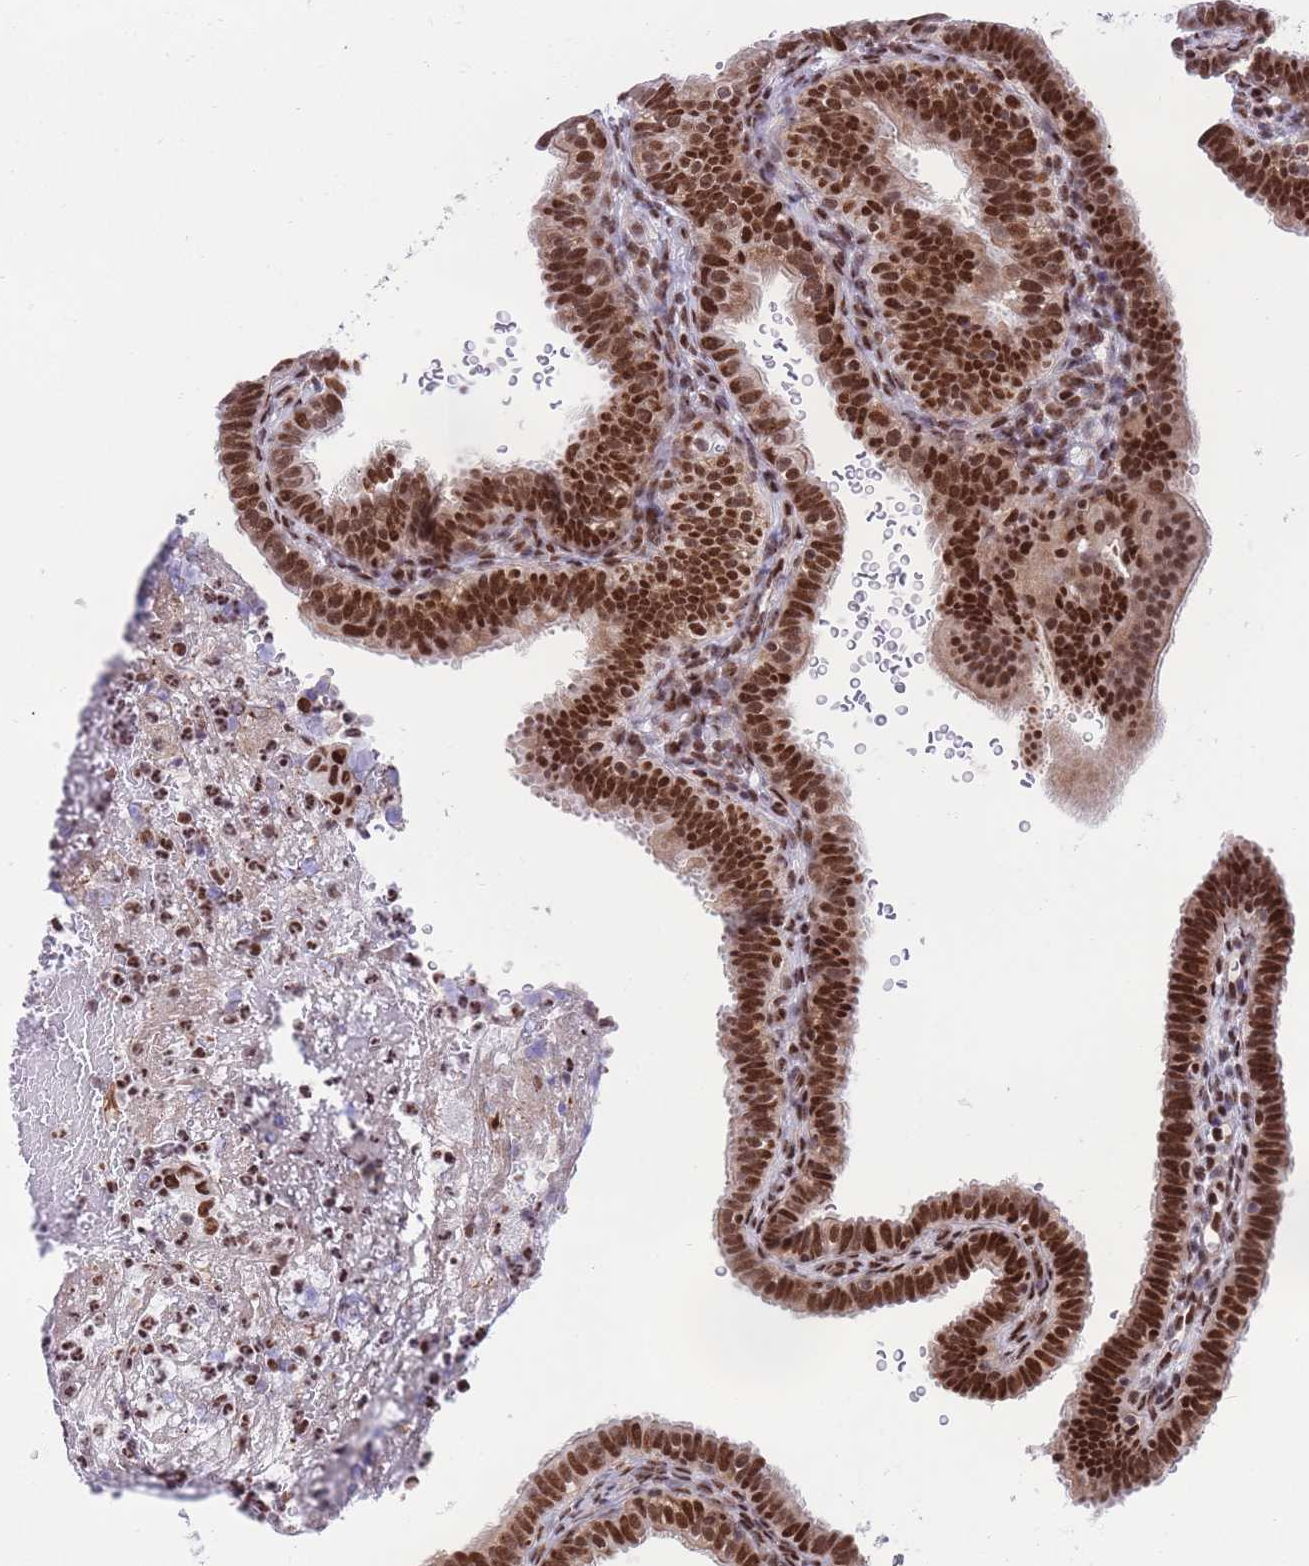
{"staining": {"intensity": "strong", "quantity": ">75%", "location": "nuclear"}, "tissue": "fallopian tube", "cell_type": "Glandular cells", "image_type": "normal", "snomed": [{"axis": "morphology", "description": "Normal tissue, NOS"}, {"axis": "topography", "description": "Fallopian tube"}], "caption": "Immunohistochemical staining of normal fallopian tube shows strong nuclear protein positivity in approximately >75% of glandular cells. Immunohistochemistry (ihc) stains the protein of interest in brown and the nuclei are stained blue.", "gene": "DNAJC3", "patient": {"sex": "female", "age": 41}}